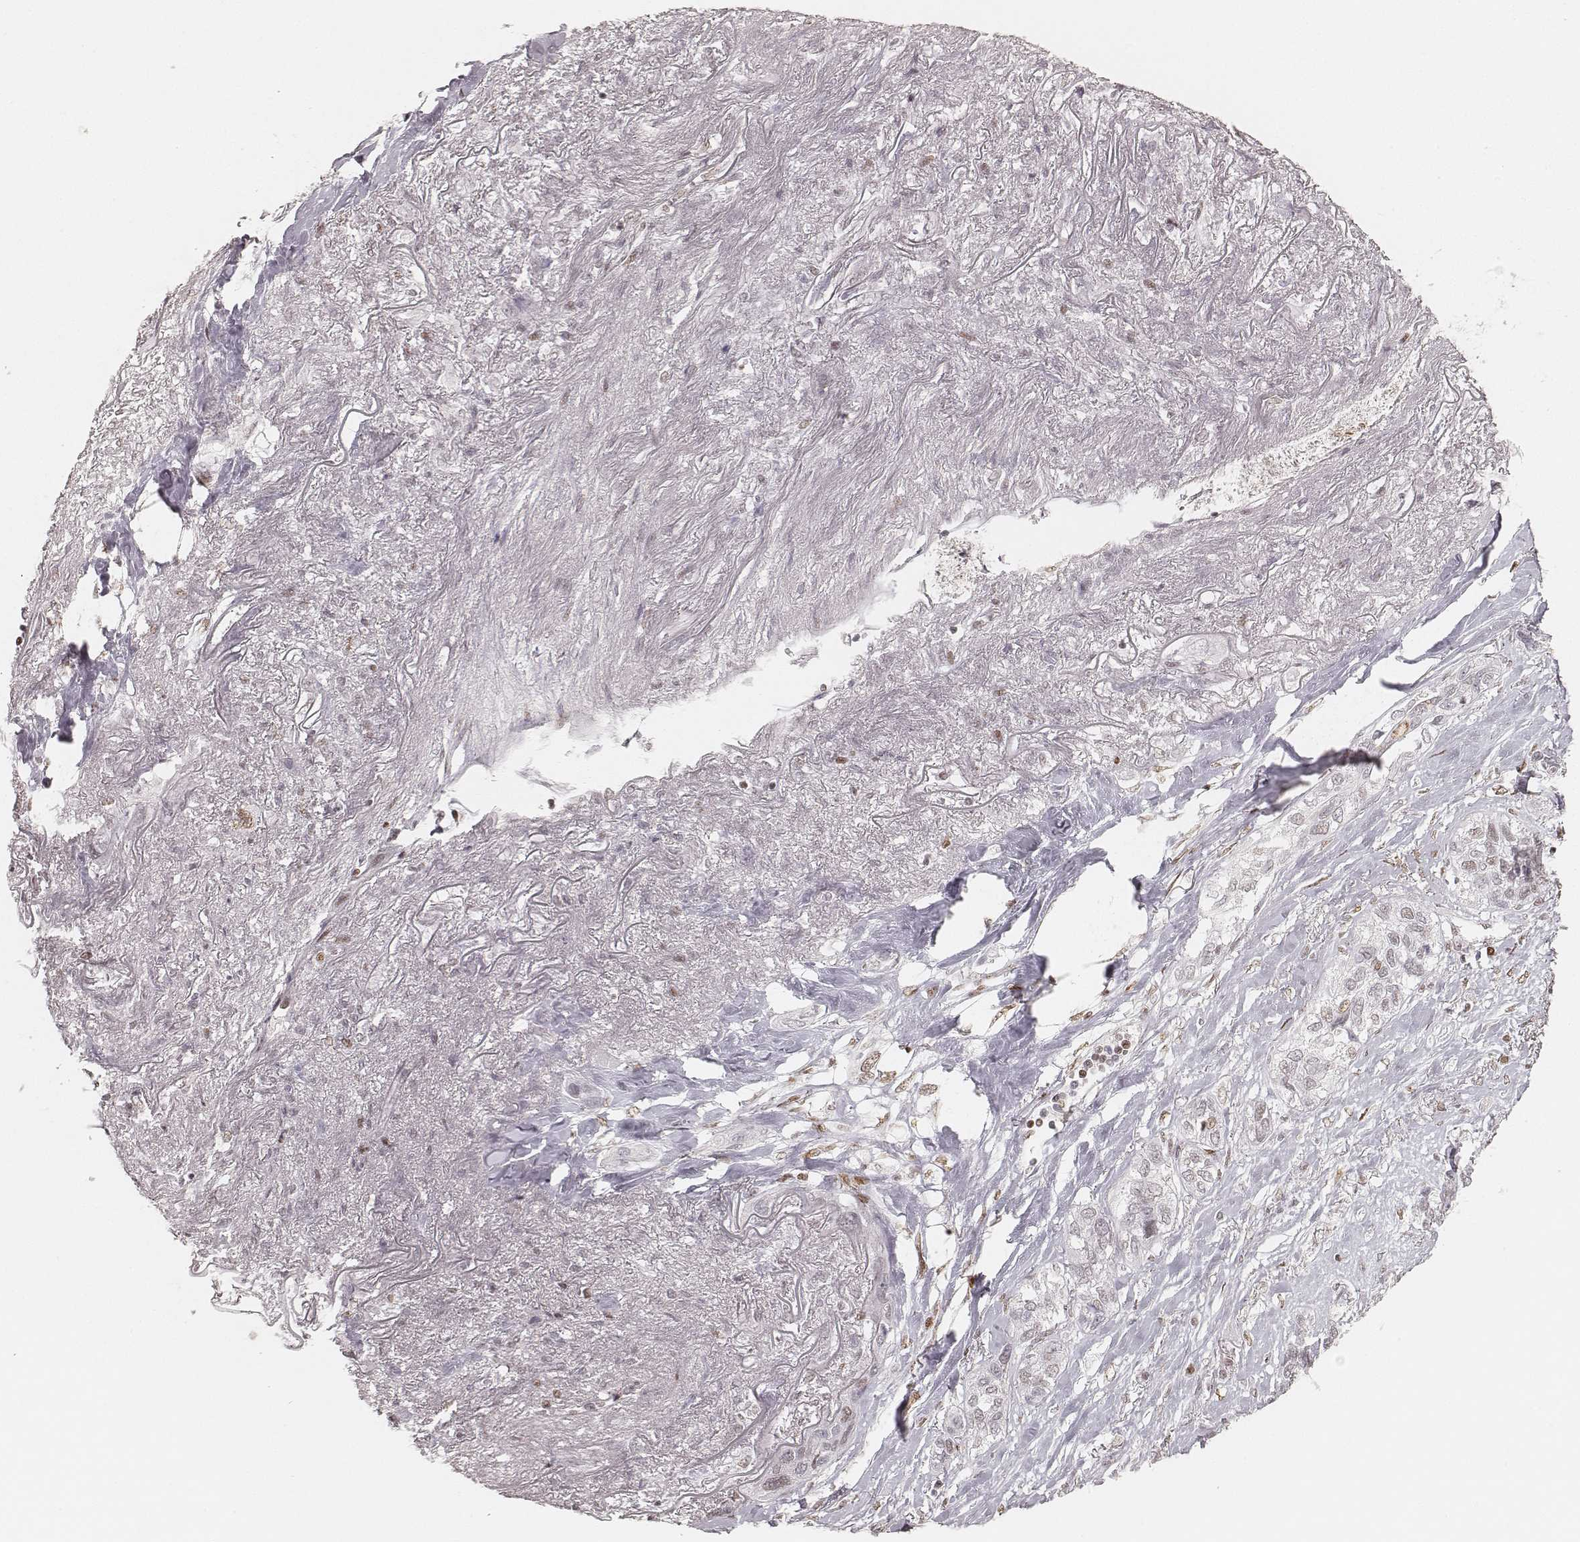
{"staining": {"intensity": "moderate", "quantity": ">75%", "location": "nuclear"}, "tissue": "lung cancer", "cell_type": "Tumor cells", "image_type": "cancer", "snomed": [{"axis": "morphology", "description": "Squamous cell carcinoma, NOS"}, {"axis": "topography", "description": "Lung"}], "caption": "Immunohistochemical staining of lung cancer (squamous cell carcinoma) reveals medium levels of moderate nuclear staining in approximately >75% of tumor cells.", "gene": "HNRNPC", "patient": {"sex": "female", "age": 70}}